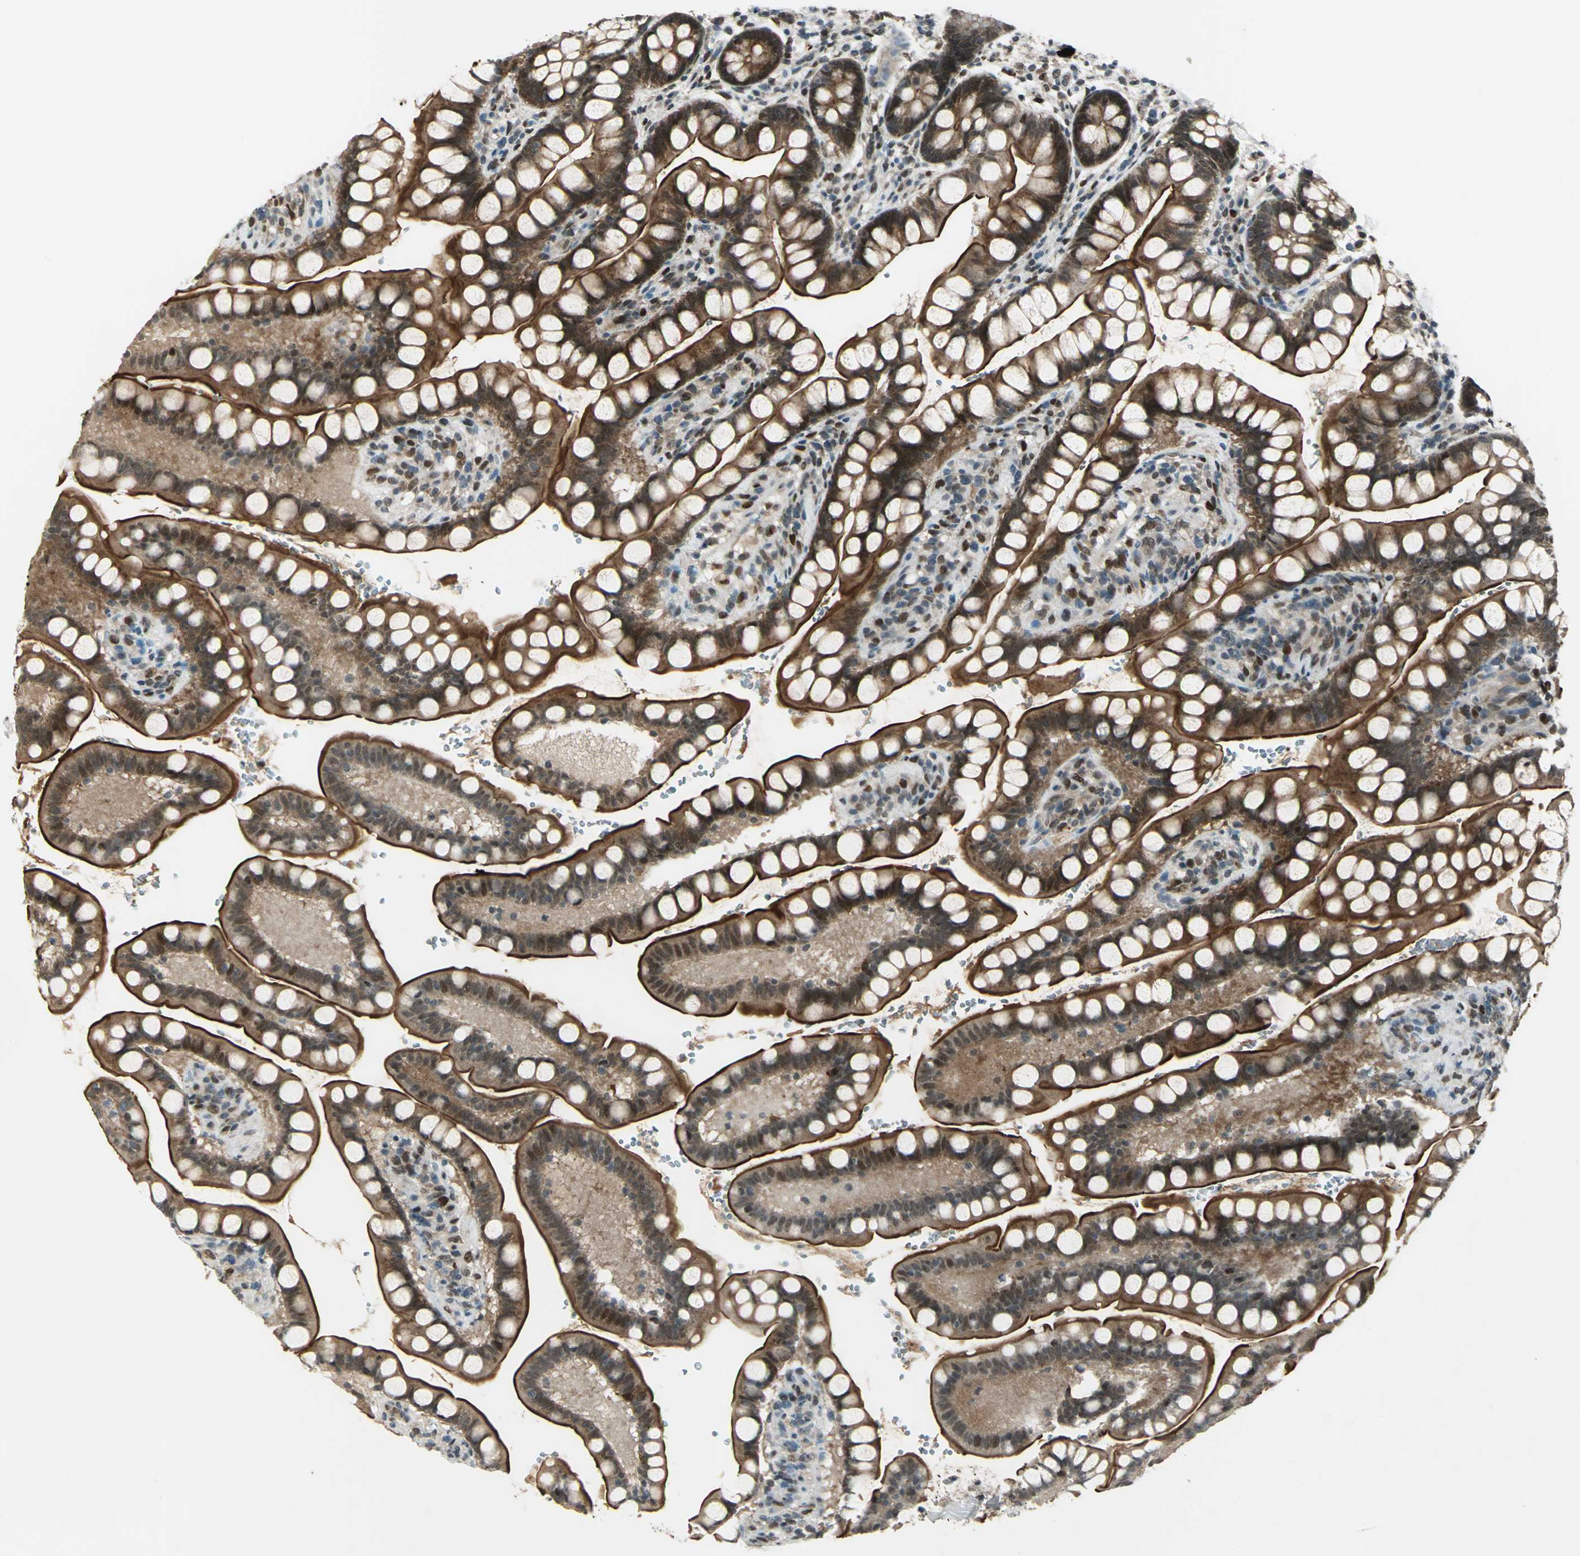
{"staining": {"intensity": "strong", "quantity": ">75%", "location": "cytoplasmic/membranous,nuclear"}, "tissue": "small intestine", "cell_type": "Glandular cells", "image_type": "normal", "snomed": [{"axis": "morphology", "description": "Normal tissue, NOS"}, {"axis": "topography", "description": "Small intestine"}], "caption": "Approximately >75% of glandular cells in benign human small intestine display strong cytoplasmic/membranous,nuclear protein positivity as visualized by brown immunohistochemical staining.", "gene": "RAD17", "patient": {"sex": "female", "age": 58}}